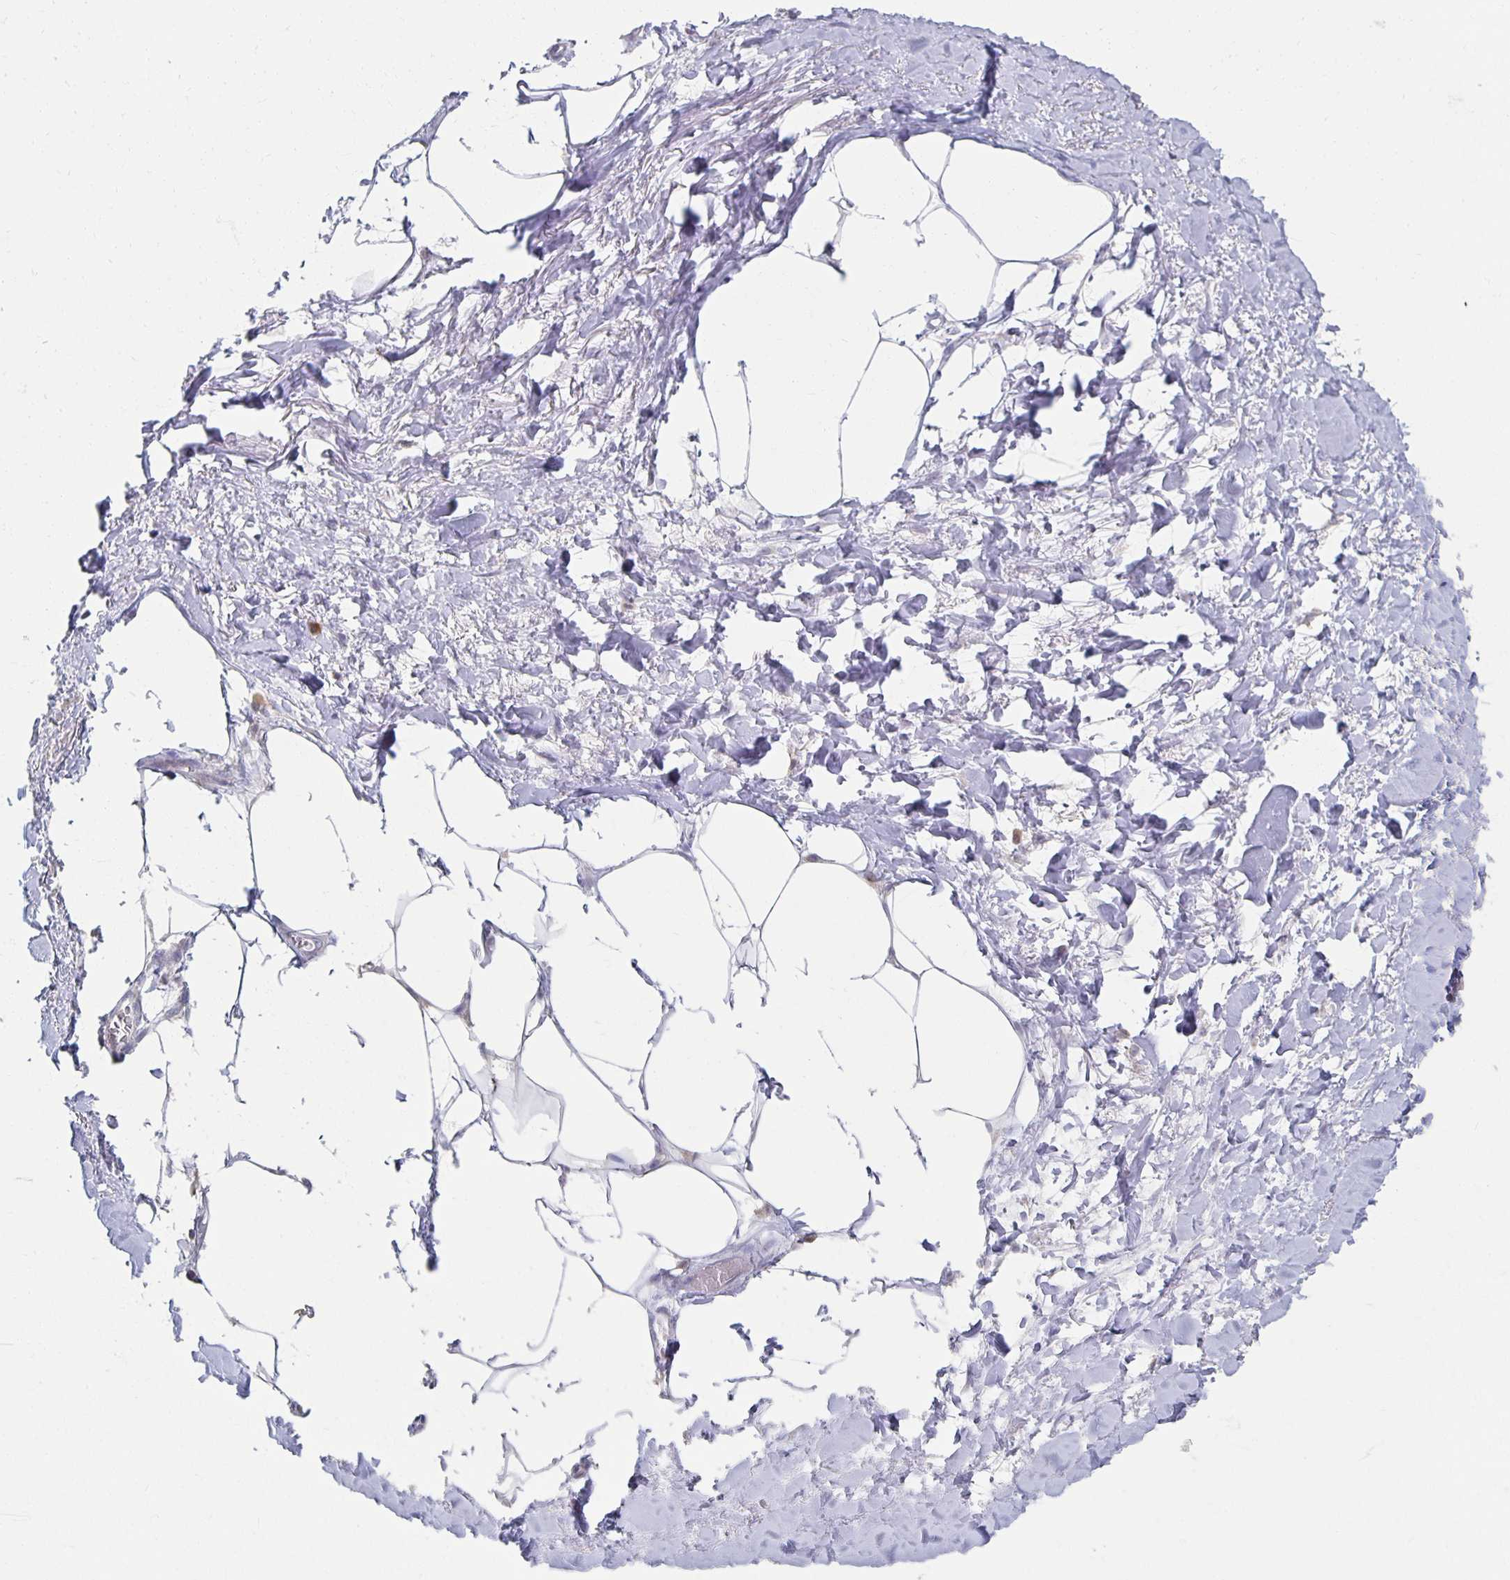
{"staining": {"intensity": "negative", "quantity": "none", "location": "none"}, "tissue": "adipose tissue", "cell_type": "Adipocytes", "image_type": "normal", "snomed": [{"axis": "morphology", "description": "Normal tissue, NOS"}, {"axis": "topography", "description": "Vagina"}, {"axis": "topography", "description": "Peripheral nerve tissue"}], "caption": "This is a image of immunohistochemistry (IHC) staining of normal adipose tissue, which shows no expression in adipocytes. (Stains: DAB (3,3'-diaminobenzidine) immunohistochemistry (IHC) with hematoxylin counter stain, Microscopy: brightfield microscopy at high magnification).", "gene": "ZNF692", "patient": {"sex": "female", "age": 71}}